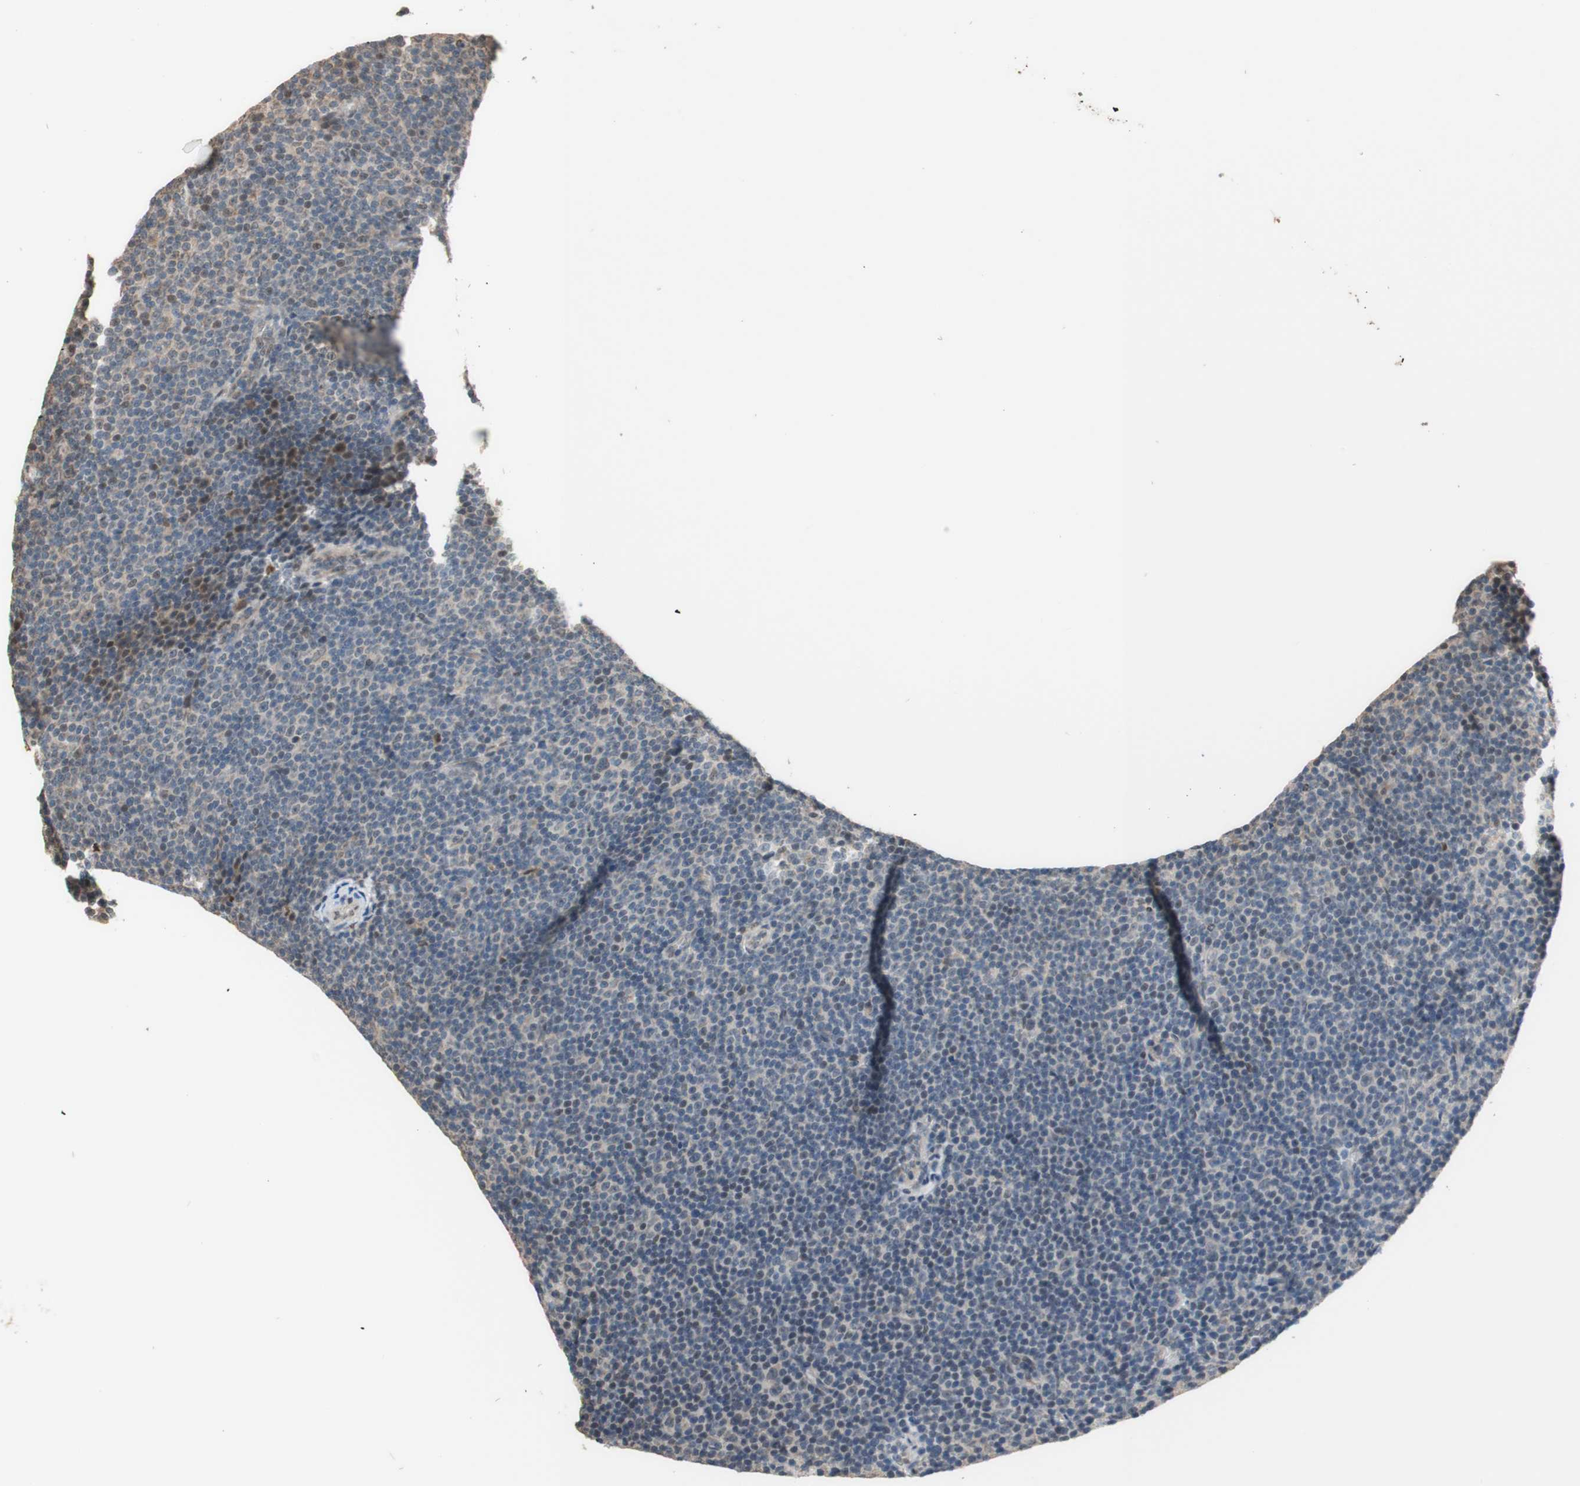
{"staining": {"intensity": "negative", "quantity": "none", "location": "none"}, "tissue": "lymphoma", "cell_type": "Tumor cells", "image_type": "cancer", "snomed": [{"axis": "morphology", "description": "Malignant lymphoma, non-Hodgkin's type, Low grade"}, {"axis": "topography", "description": "Lymph node"}], "caption": "DAB (3,3'-diaminobenzidine) immunohistochemical staining of human lymphoma exhibits no significant staining in tumor cells.", "gene": "CCNC", "patient": {"sex": "female", "age": 67}}